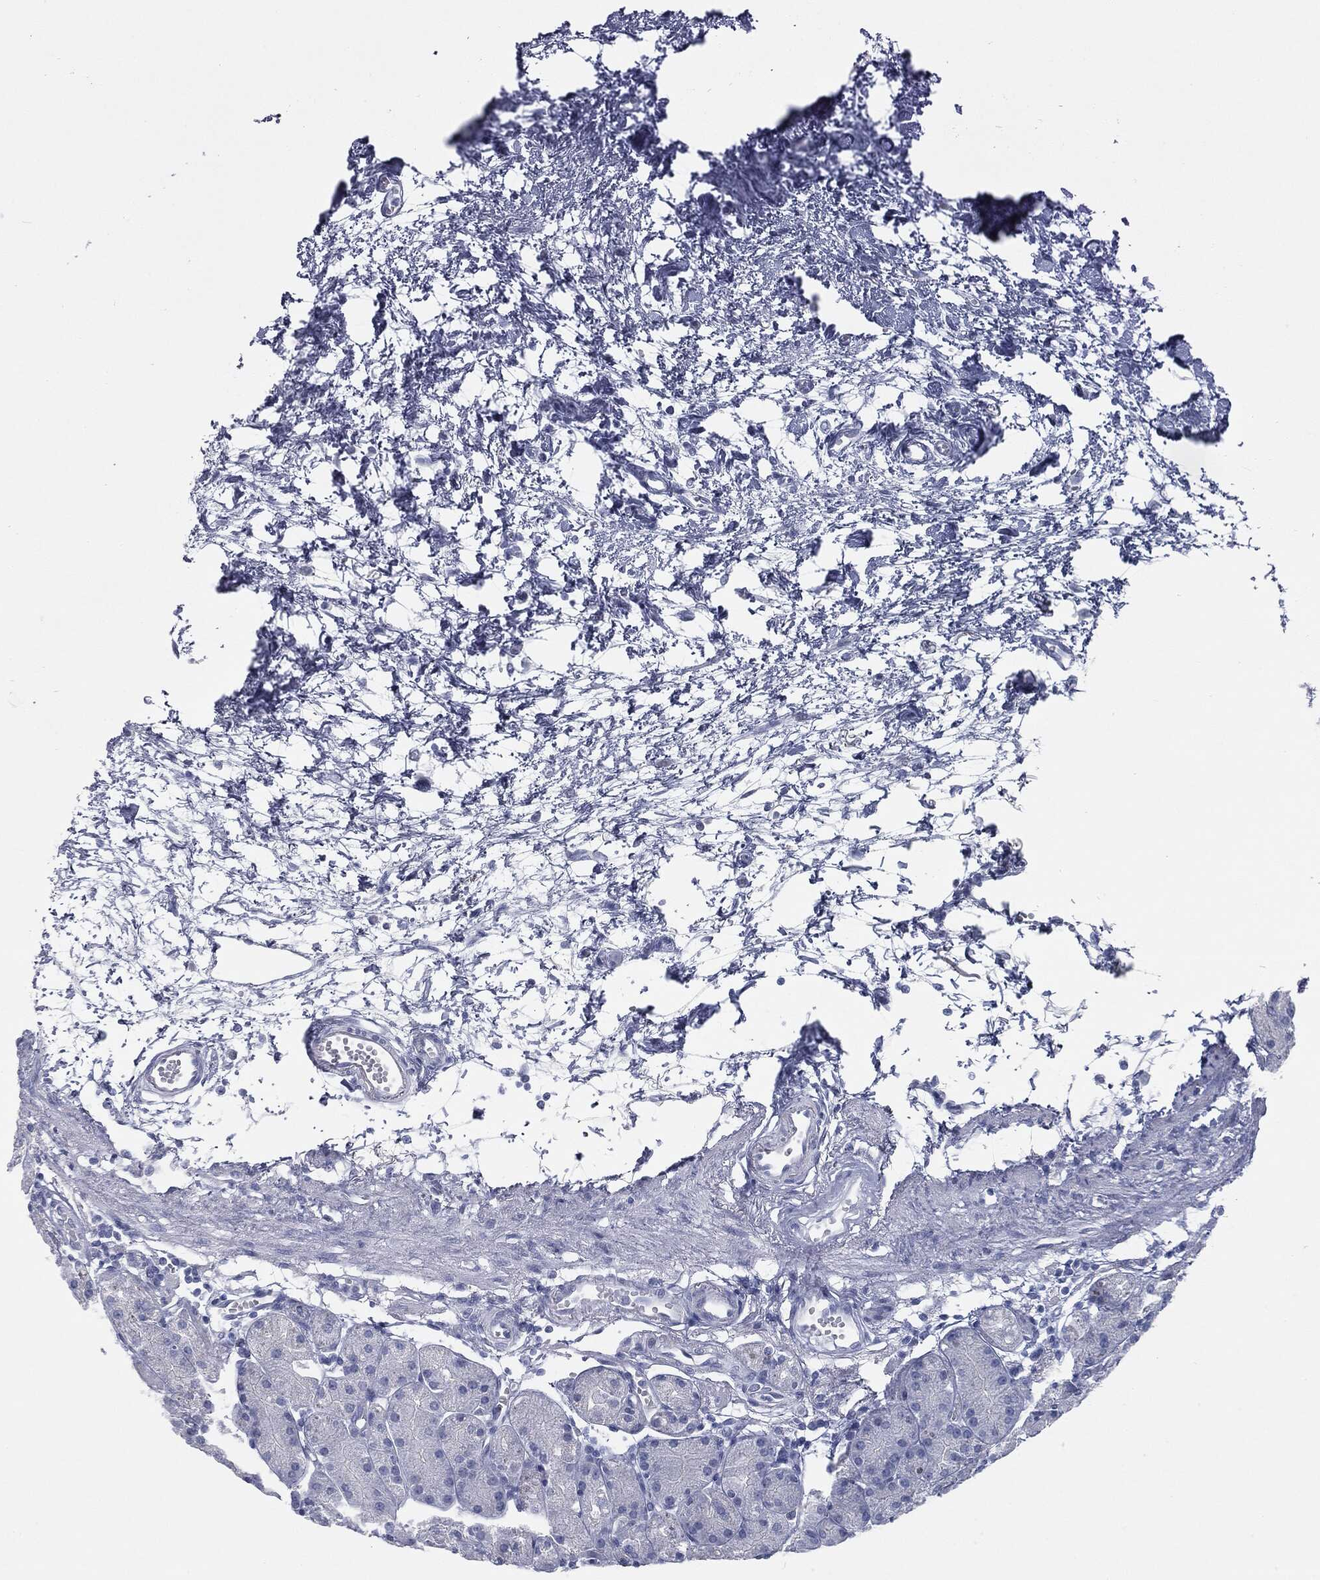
{"staining": {"intensity": "negative", "quantity": "none", "location": "none"}, "tissue": "stomach", "cell_type": "Glandular cells", "image_type": "normal", "snomed": [{"axis": "morphology", "description": "Normal tissue, NOS"}, {"axis": "morphology", "description": "Adenocarcinoma, NOS"}, {"axis": "topography", "description": "Stomach"}], "caption": "Stomach was stained to show a protein in brown. There is no significant expression in glandular cells. (DAB immunohistochemistry with hematoxylin counter stain).", "gene": "TPO", "patient": {"sex": "female", "age": 81}}